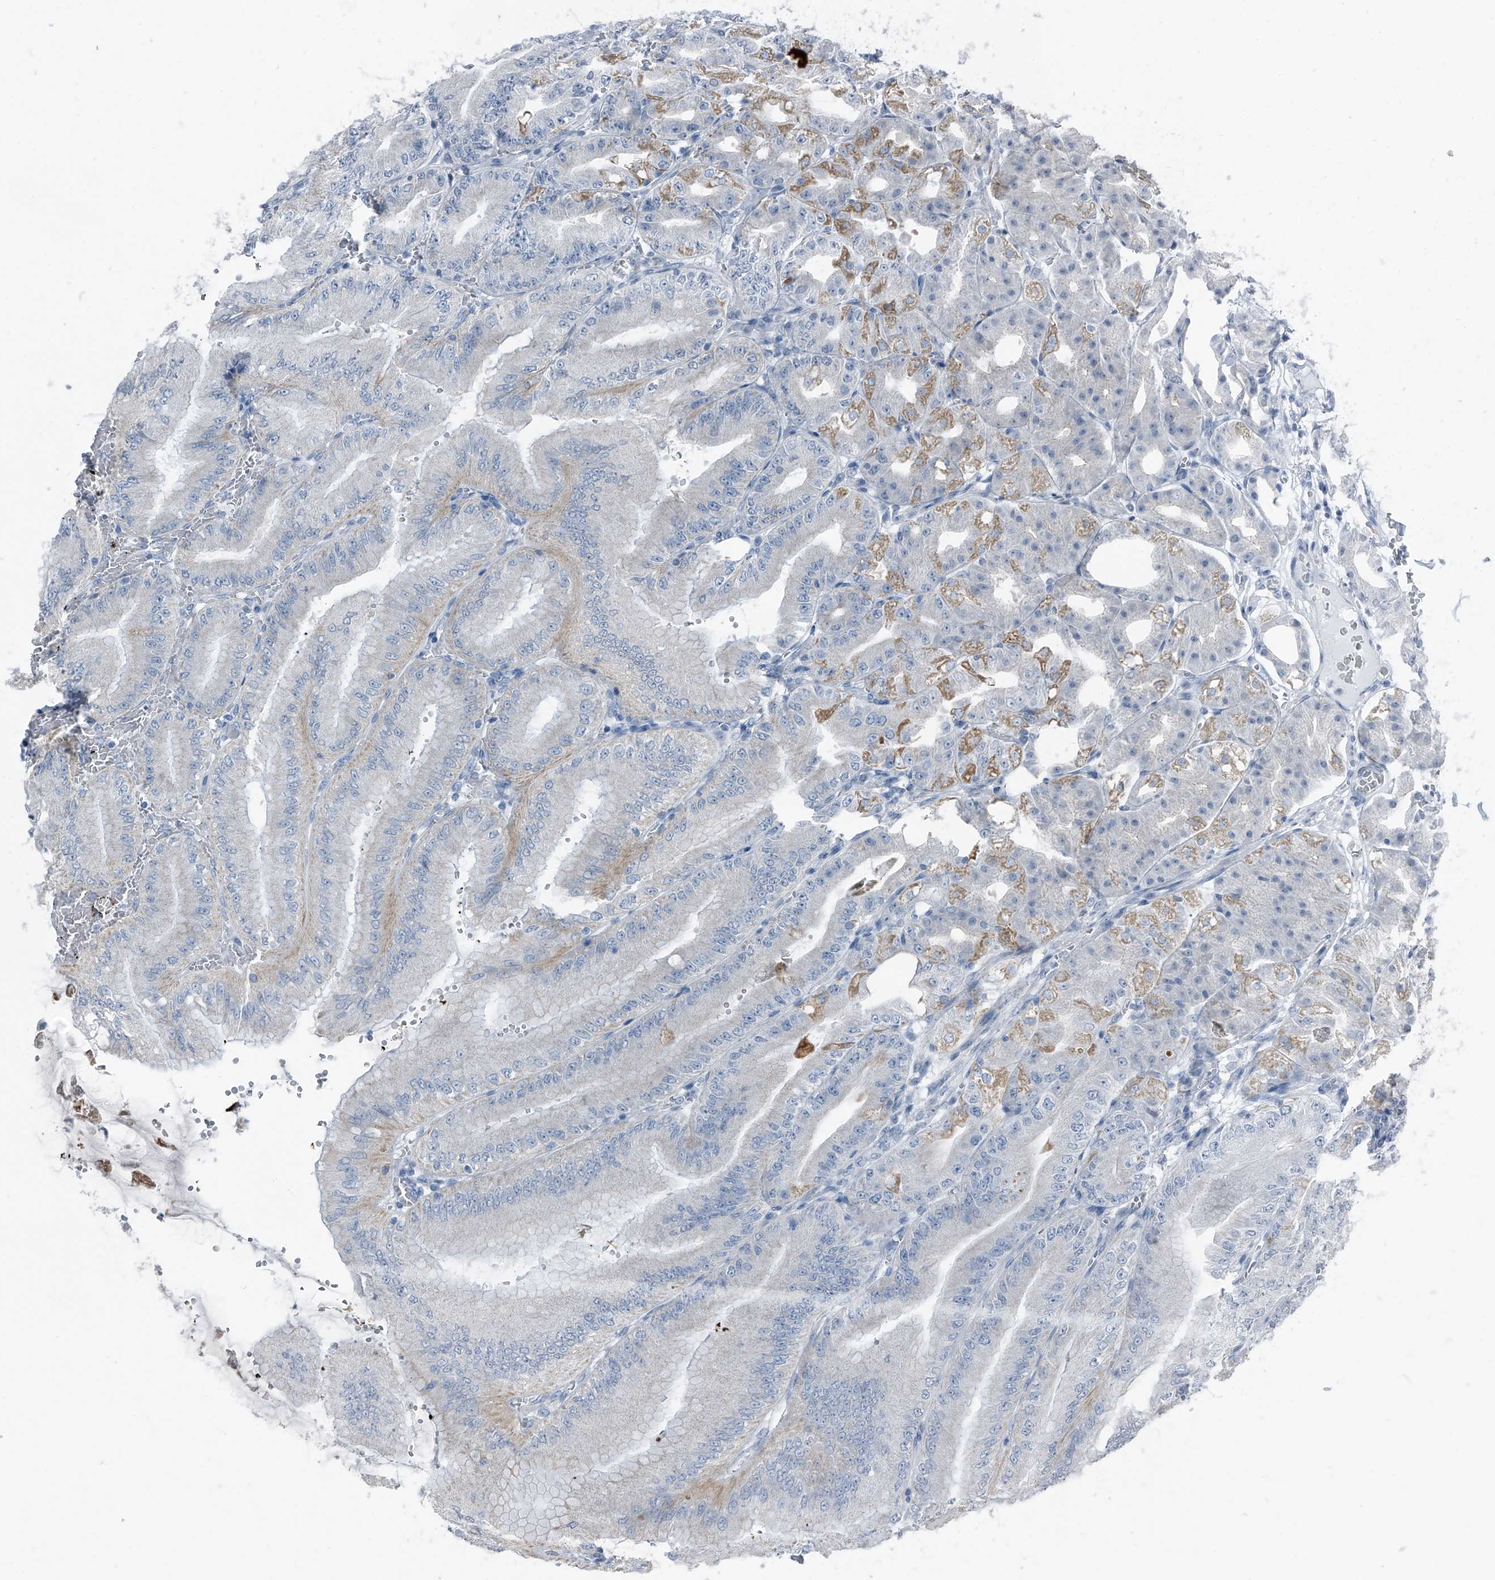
{"staining": {"intensity": "moderate", "quantity": "<25%", "location": "cytoplasmic/membranous"}, "tissue": "stomach", "cell_type": "Glandular cells", "image_type": "normal", "snomed": [{"axis": "morphology", "description": "Normal tissue, NOS"}, {"axis": "topography", "description": "Stomach, lower"}], "caption": "Moderate cytoplasmic/membranous expression for a protein is identified in approximately <25% of glandular cells of normal stomach using immunohistochemistry (IHC).", "gene": "CHRNA7", "patient": {"sex": "male", "age": 71}}